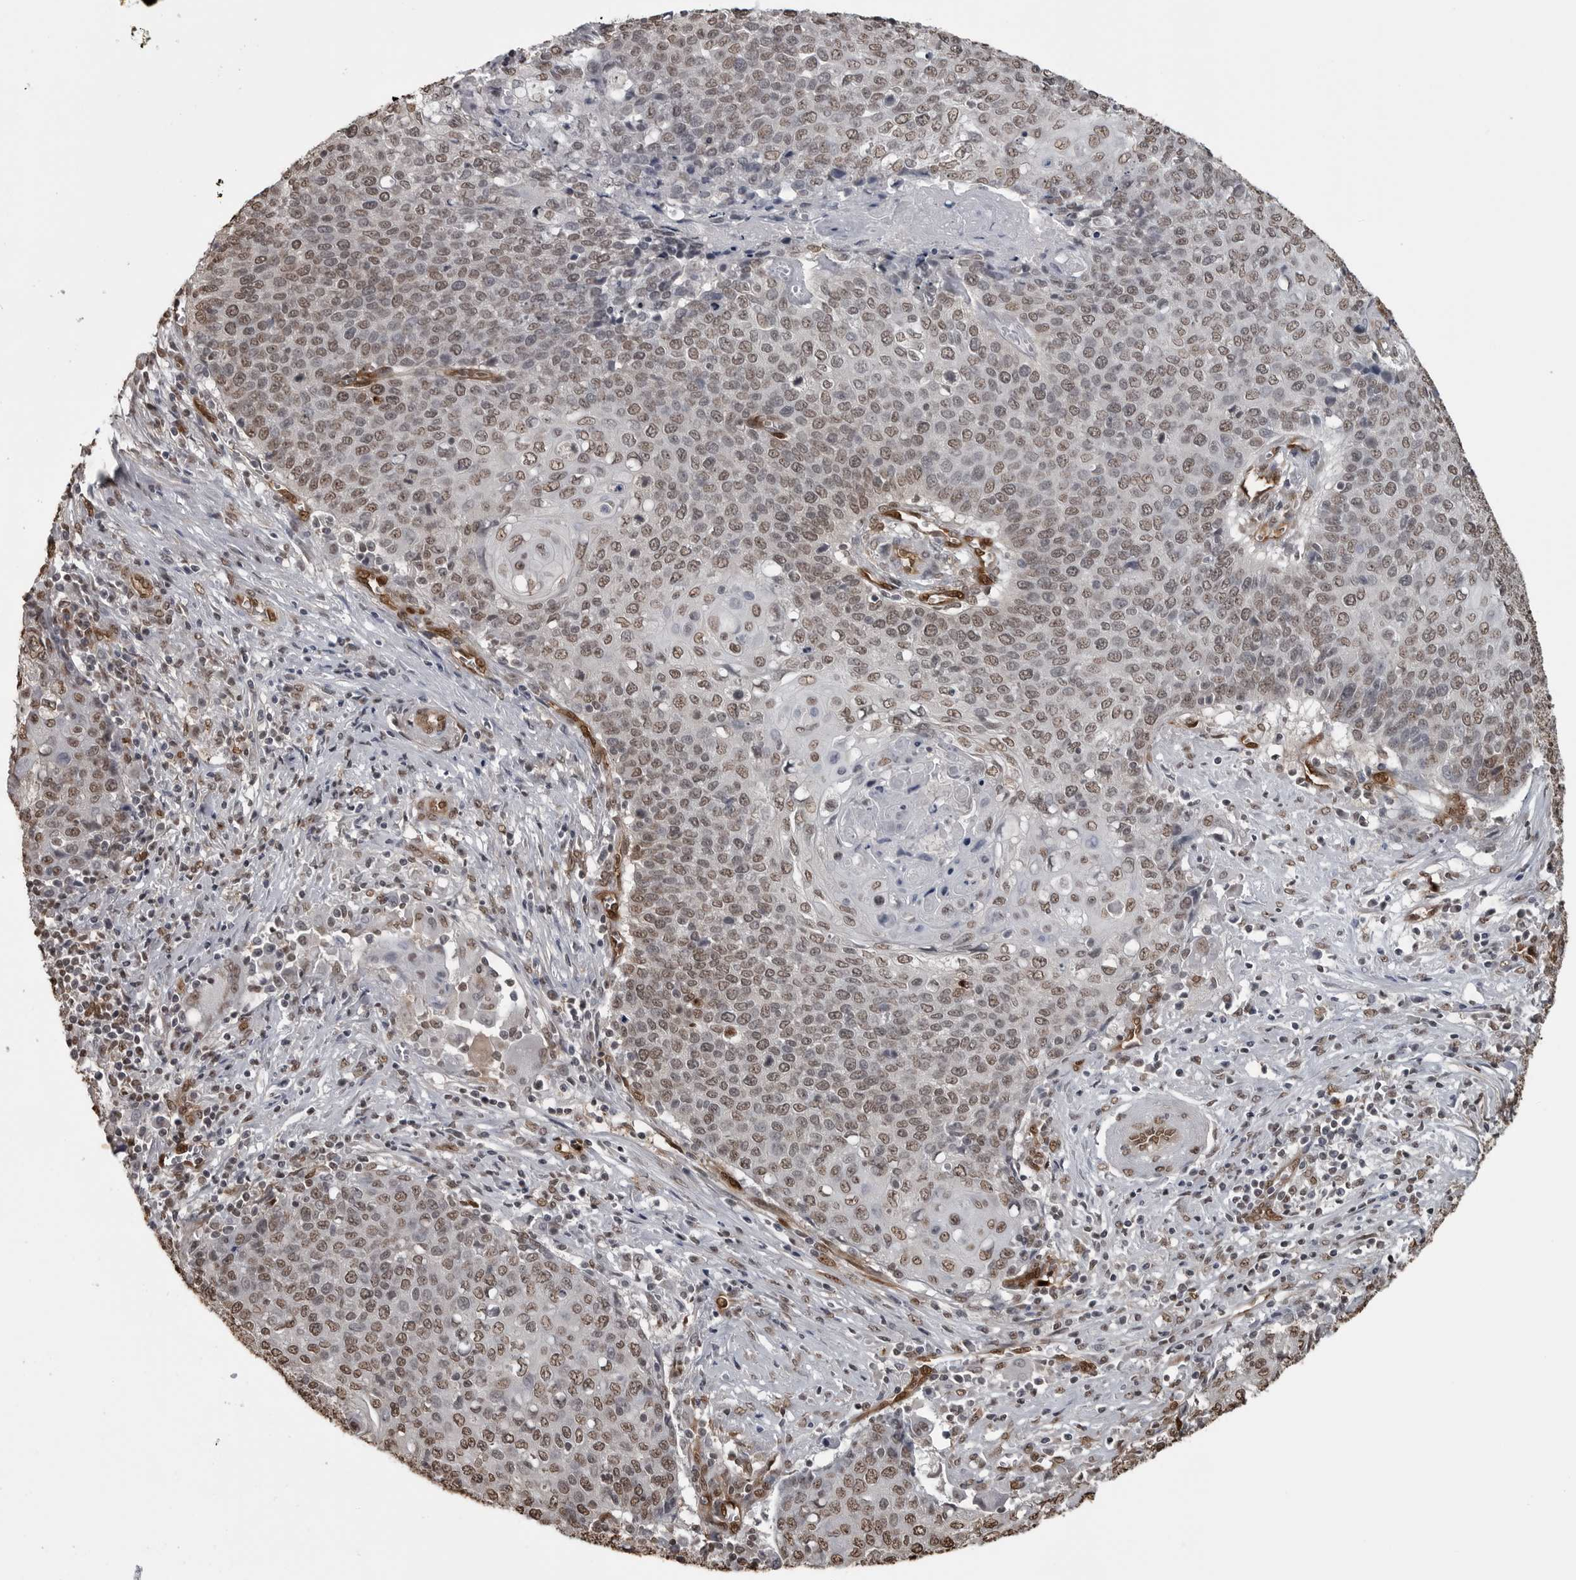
{"staining": {"intensity": "weak", "quantity": ">75%", "location": "nuclear"}, "tissue": "cervical cancer", "cell_type": "Tumor cells", "image_type": "cancer", "snomed": [{"axis": "morphology", "description": "Squamous cell carcinoma, NOS"}, {"axis": "topography", "description": "Cervix"}], "caption": "Weak nuclear protein expression is seen in approximately >75% of tumor cells in cervical cancer.", "gene": "SMAD2", "patient": {"sex": "female", "age": 39}}